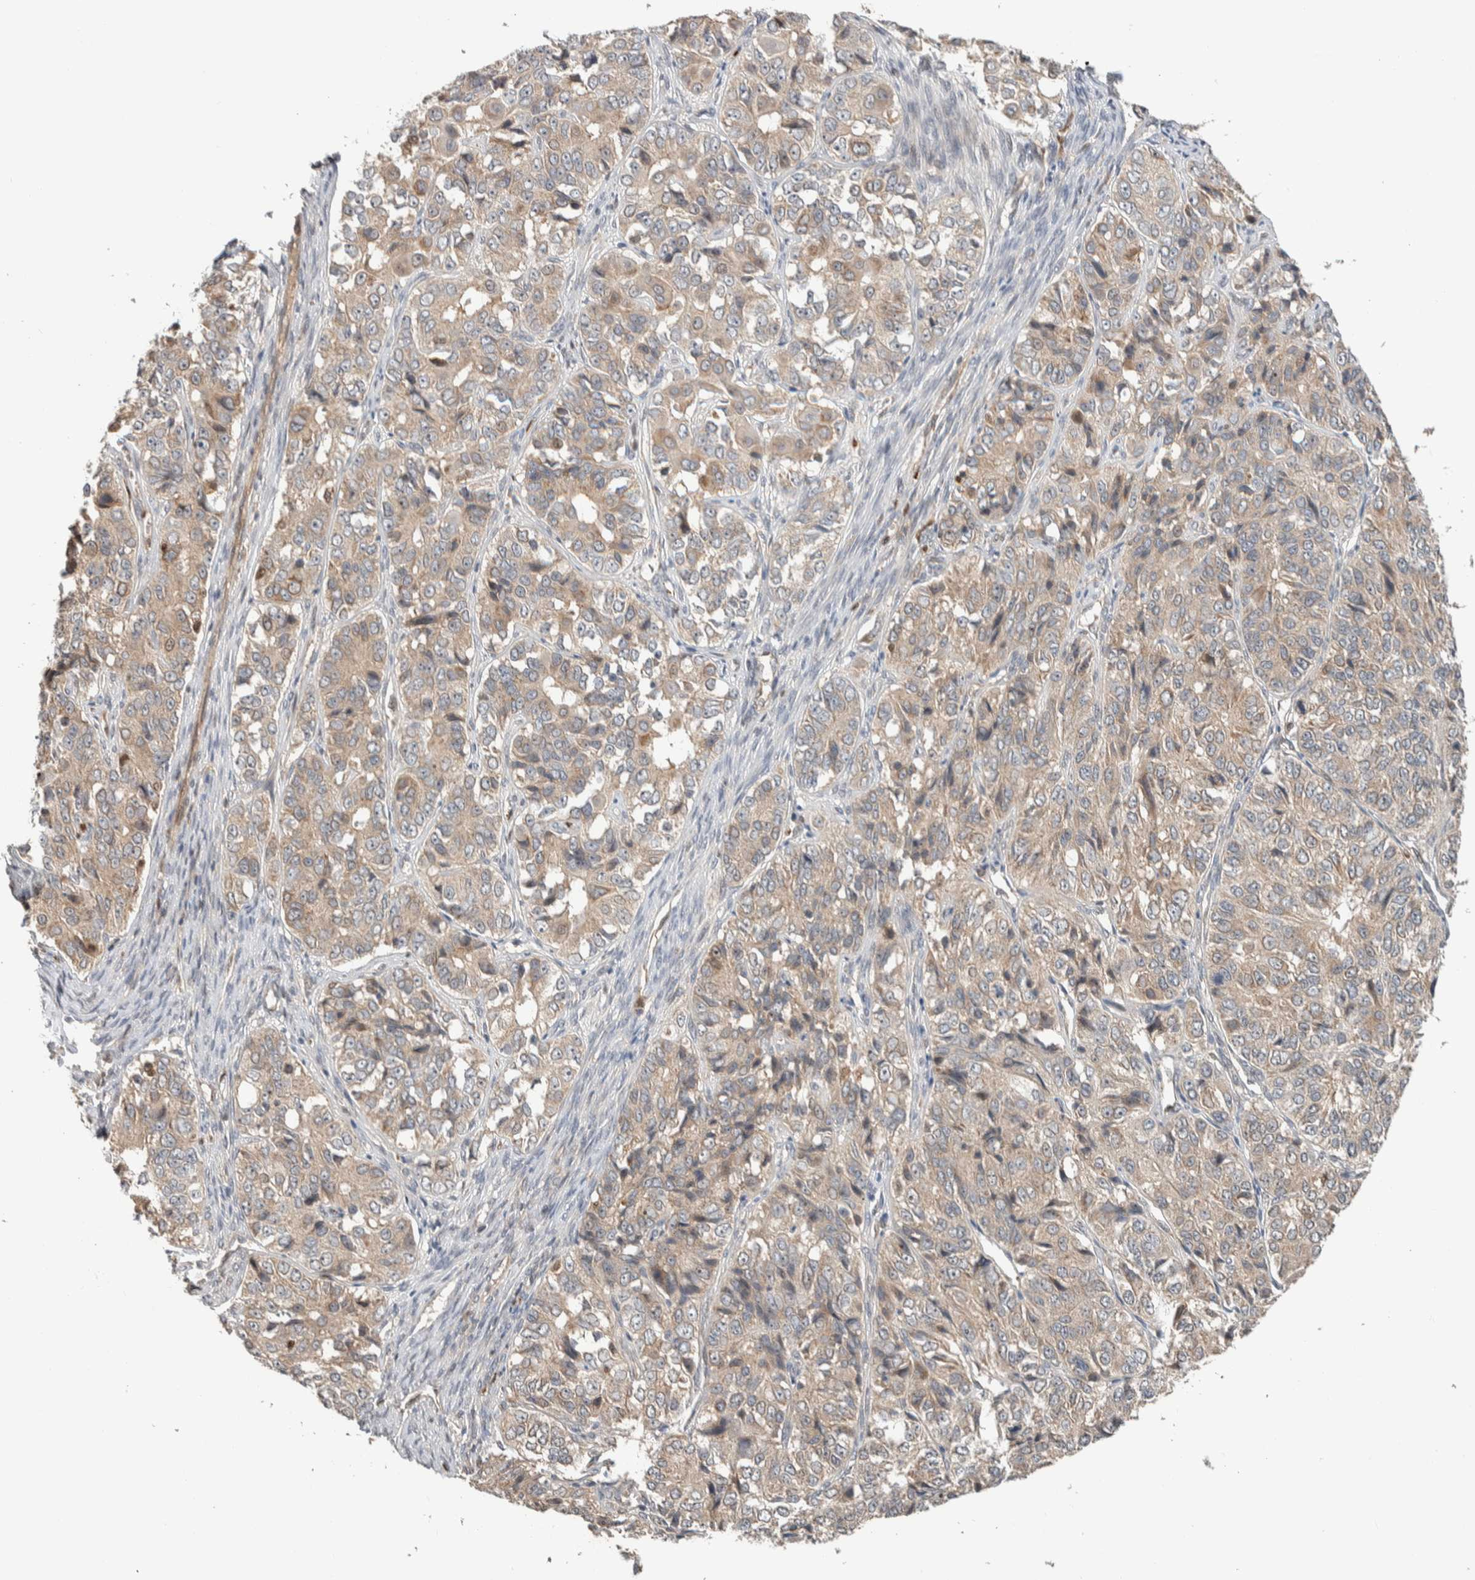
{"staining": {"intensity": "weak", "quantity": ">75%", "location": "cytoplasmic/membranous"}, "tissue": "ovarian cancer", "cell_type": "Tumor cells", "image_type": "cancer", "snomed": [{"axis": "morphology", "description": "Carcinoma, endometroid"}, {"axis": "topography", "description": "Ovary"}], "caption": "Immunohistochemical staining of human ovarian cancer shows low levels of weak cytoplasmic/membranous staining in about >75% of tumor cells.", "gene": "VPS53", "patient": {"sex": "female", "age": 51}}